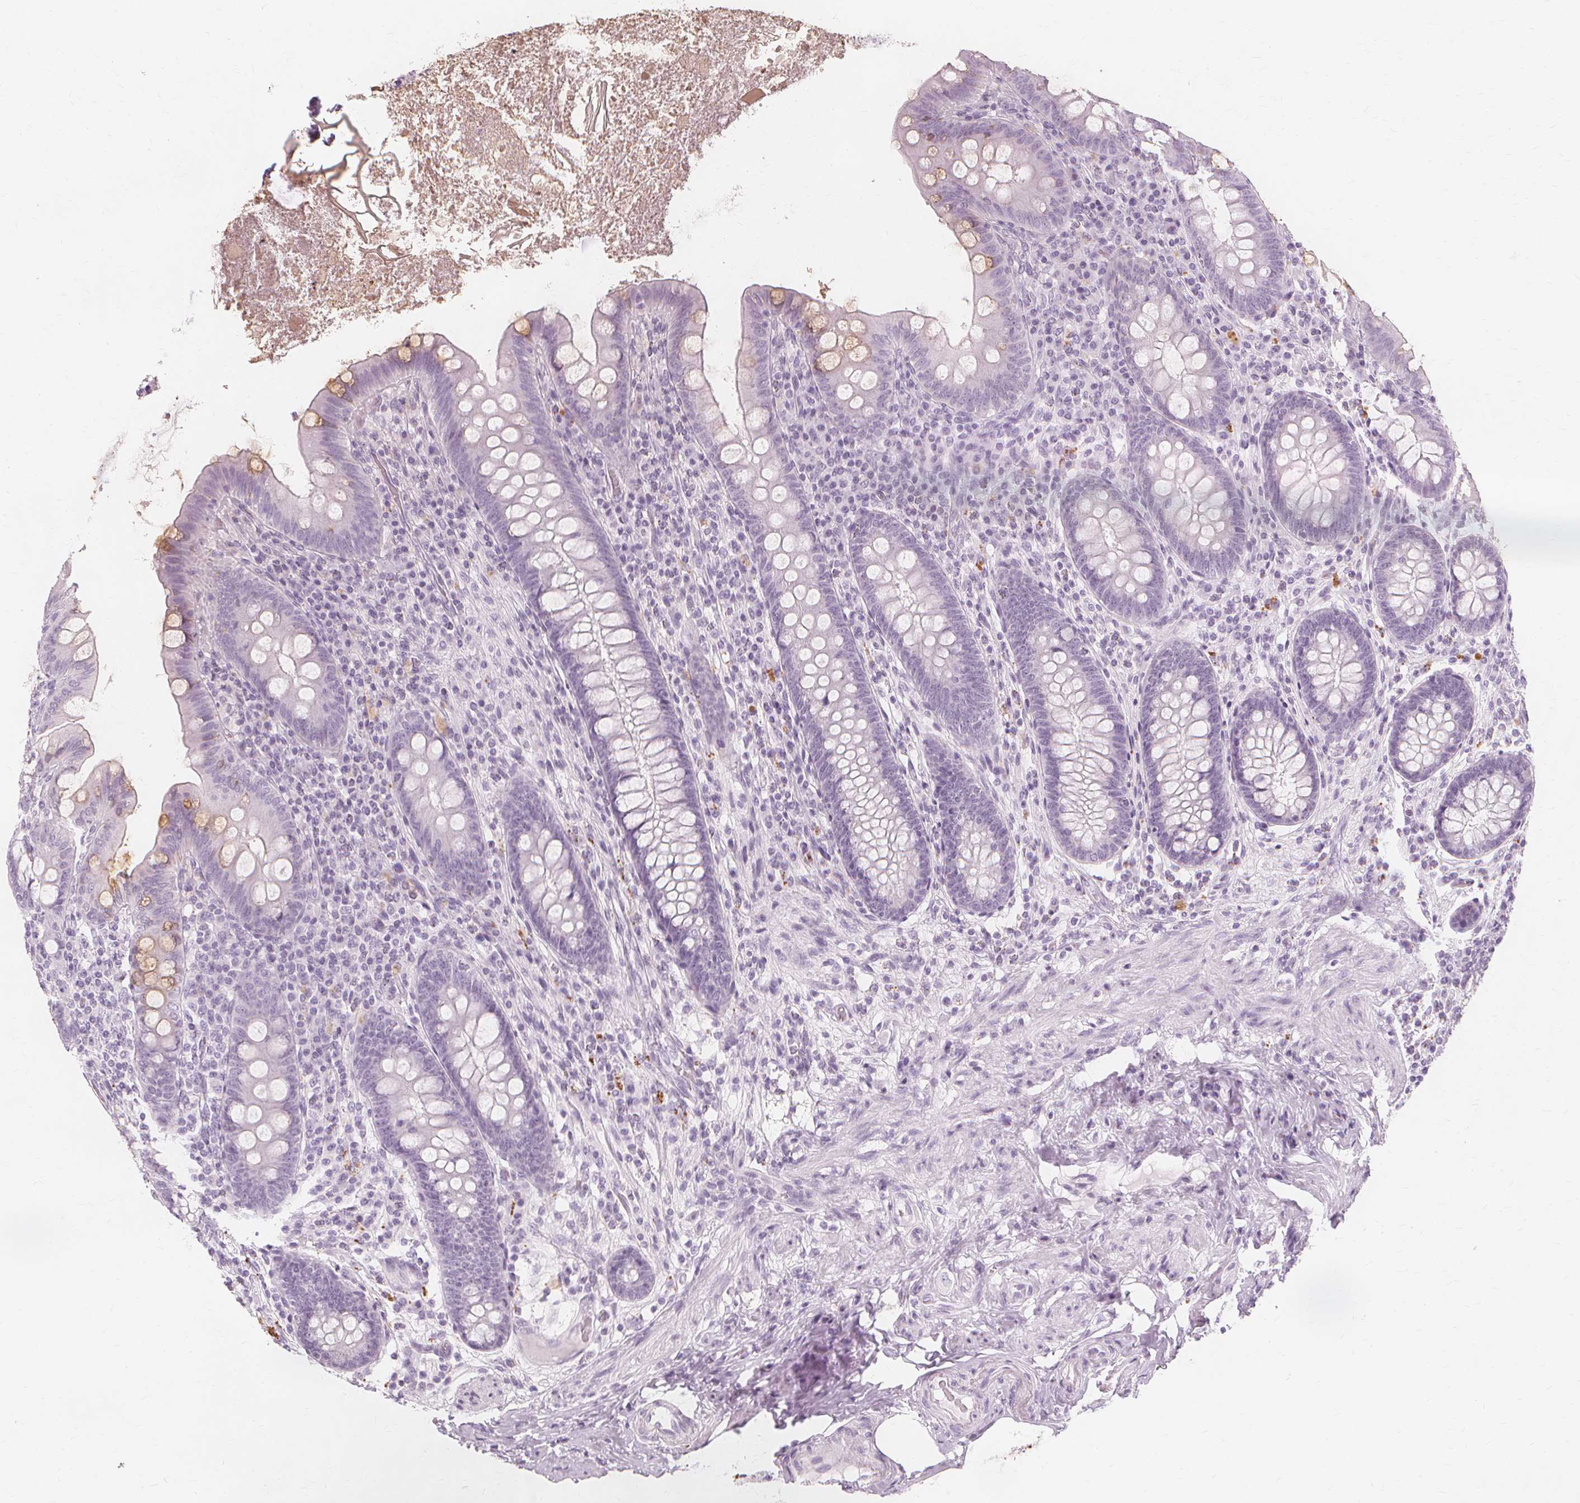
{"staining": {"intensity": "moderate", "quantity": "<25%", "location": "cytoplasmic/membranous"}, "tissue": "appendix", "cell_type": "Glandular cells", "image_type": "normal", "snomed": [{"axis": "morphology", "description": "Normal tissue, NOS"}, {"axis": "topography", "description": "Appendix"}], "caption": "Immunohistochemical staining of normal human appendix displays low levels of moderate cytoplasmic/membranous positivity in about <25% of glandular cells.", "gene": "TFF1", "patient": {"sex": "male", "age": 71}}